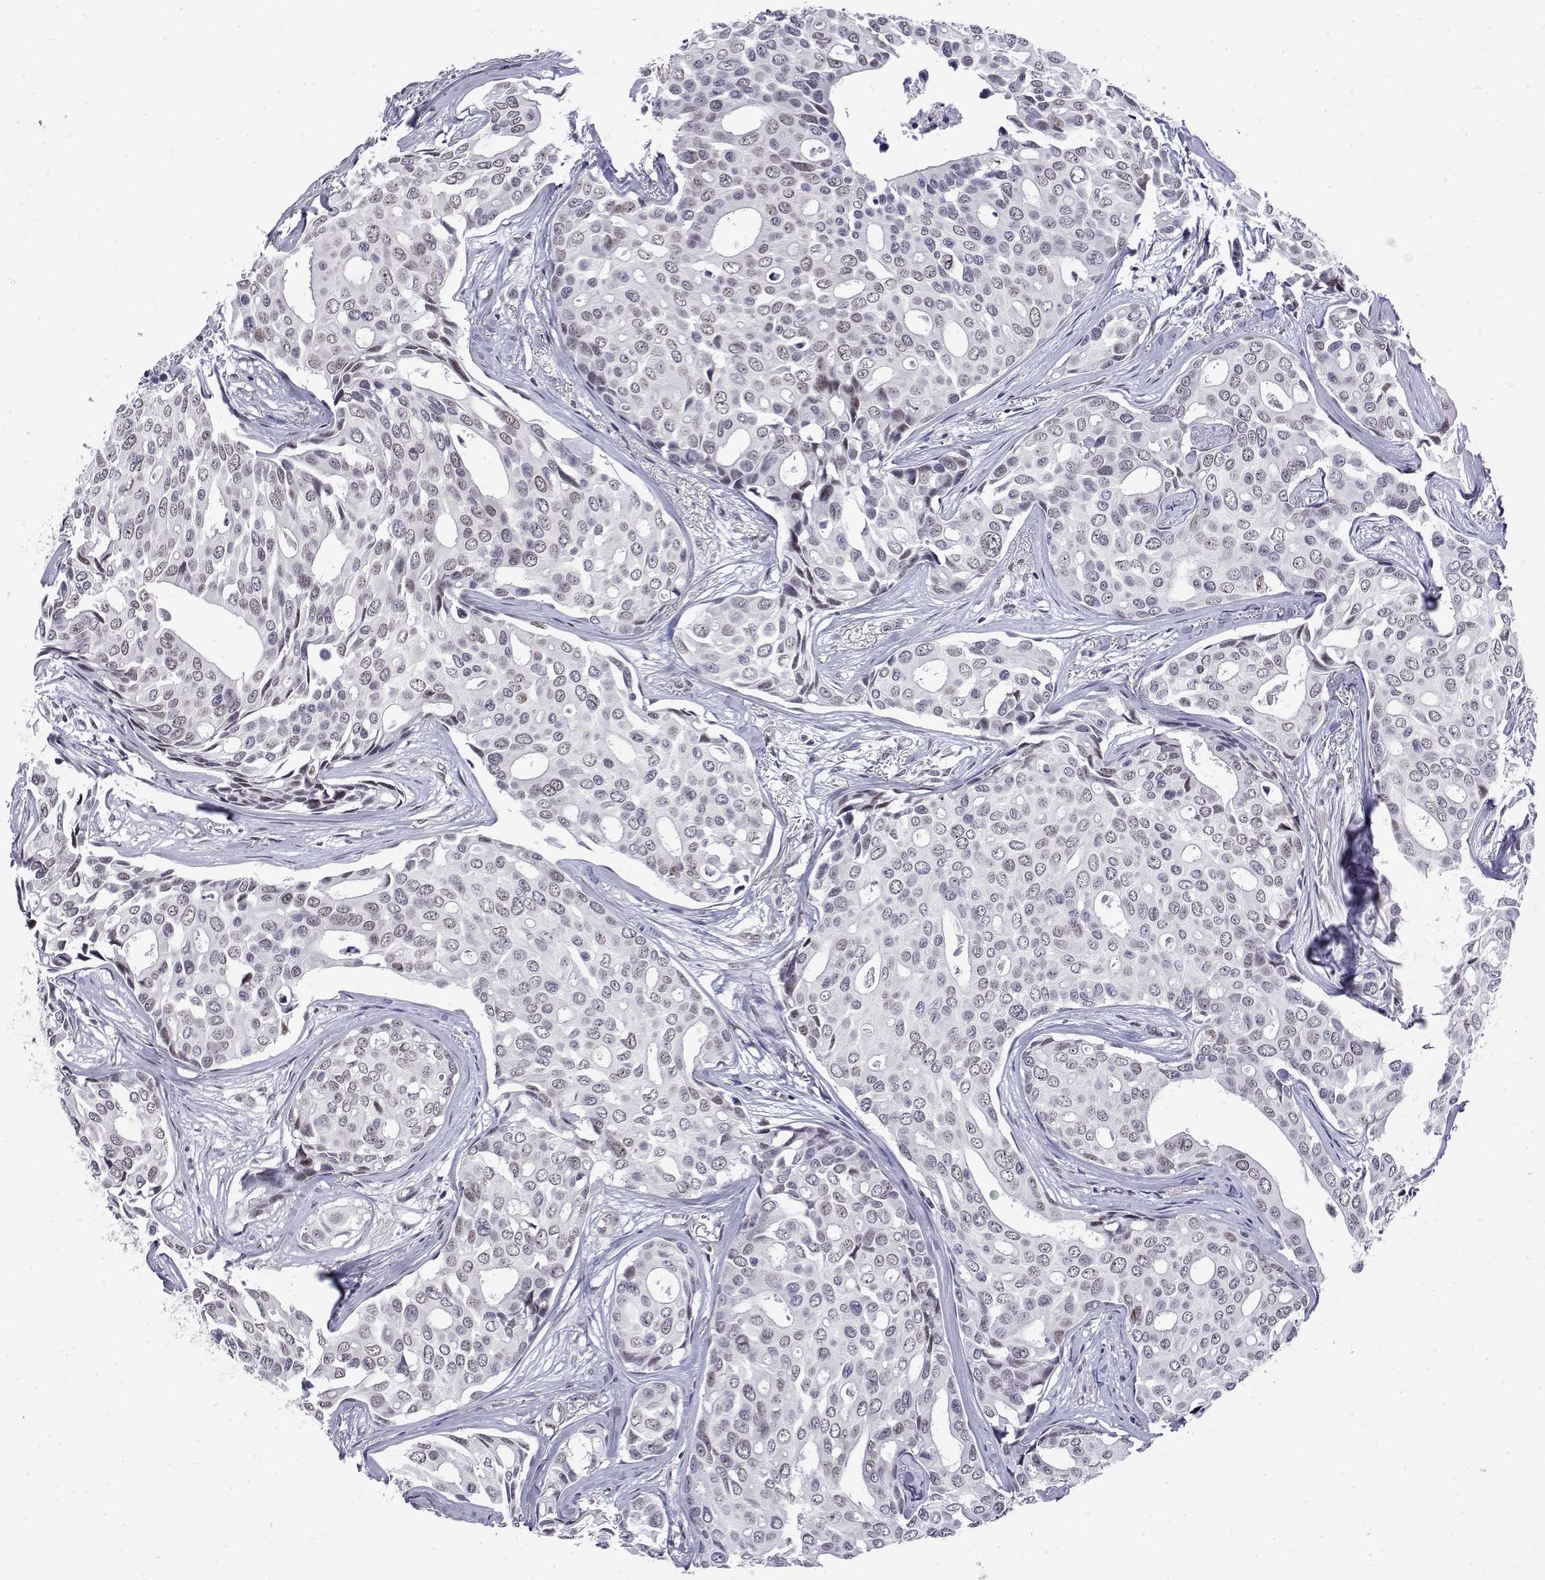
{"staining": {"intensity": "negative", "quantity": "none", "location": "none"}, "tissue": "breast cancer", "cell_type": "Tumor cells", "image_type": "cancer", "snomed": [{"axis": "morphology", "description": "Duct carcinoma"}, {"axis": "topography", "description": "Breast"}], "caption": "This micrograph is of infiltrating ductal carcinoma (breast) stained with IHC to label a protein in brown with the nuclei are counter-stained blue. There is no expression in tumor cells.", "gene": "POLDIP3", "patient": {"sex": "female", "age": 54}}